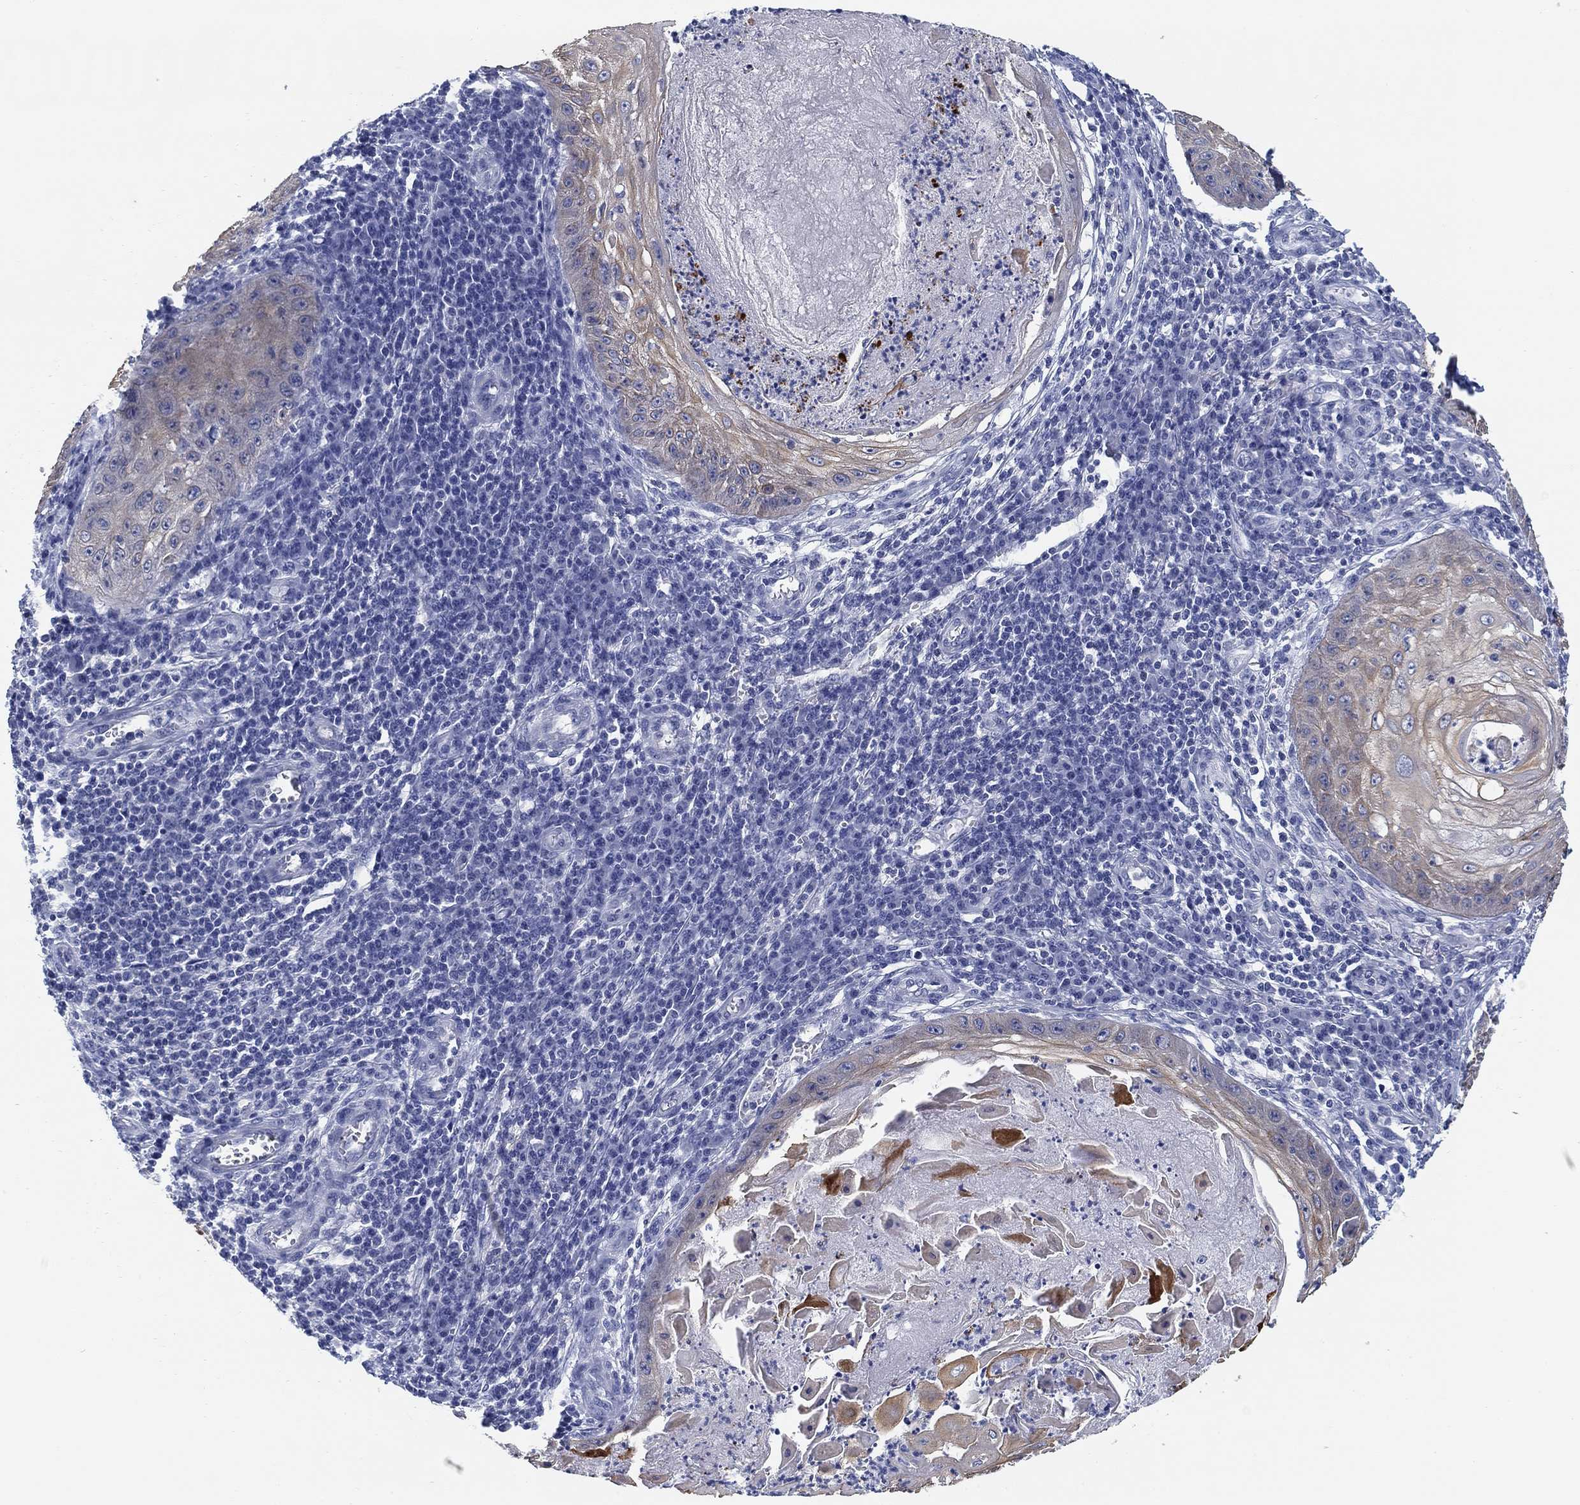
{"staining": {"intensity": "moderate", "quantity": "<25%", "location": "cytoplasmic/membranous"}, "tissue": "skin cancer", "cell_type": "Tumor cells", "image_type": "cancer", "snomed": [{"axis": "morphology", "description": "Squamous cell carcinoma, NOS"}, {"axis": "topography", "description": "Skin"}], "caption": "Moderate cytoplasmic/membranous protein expression is present in approximately <25% of tumor cells in squamous cell carcinoma (skin). The protein of interest is shown in brown color, while the nuclei are stained blue.", "gene": "CLUL1", "patient": {"sex": "male", "age": 70}}